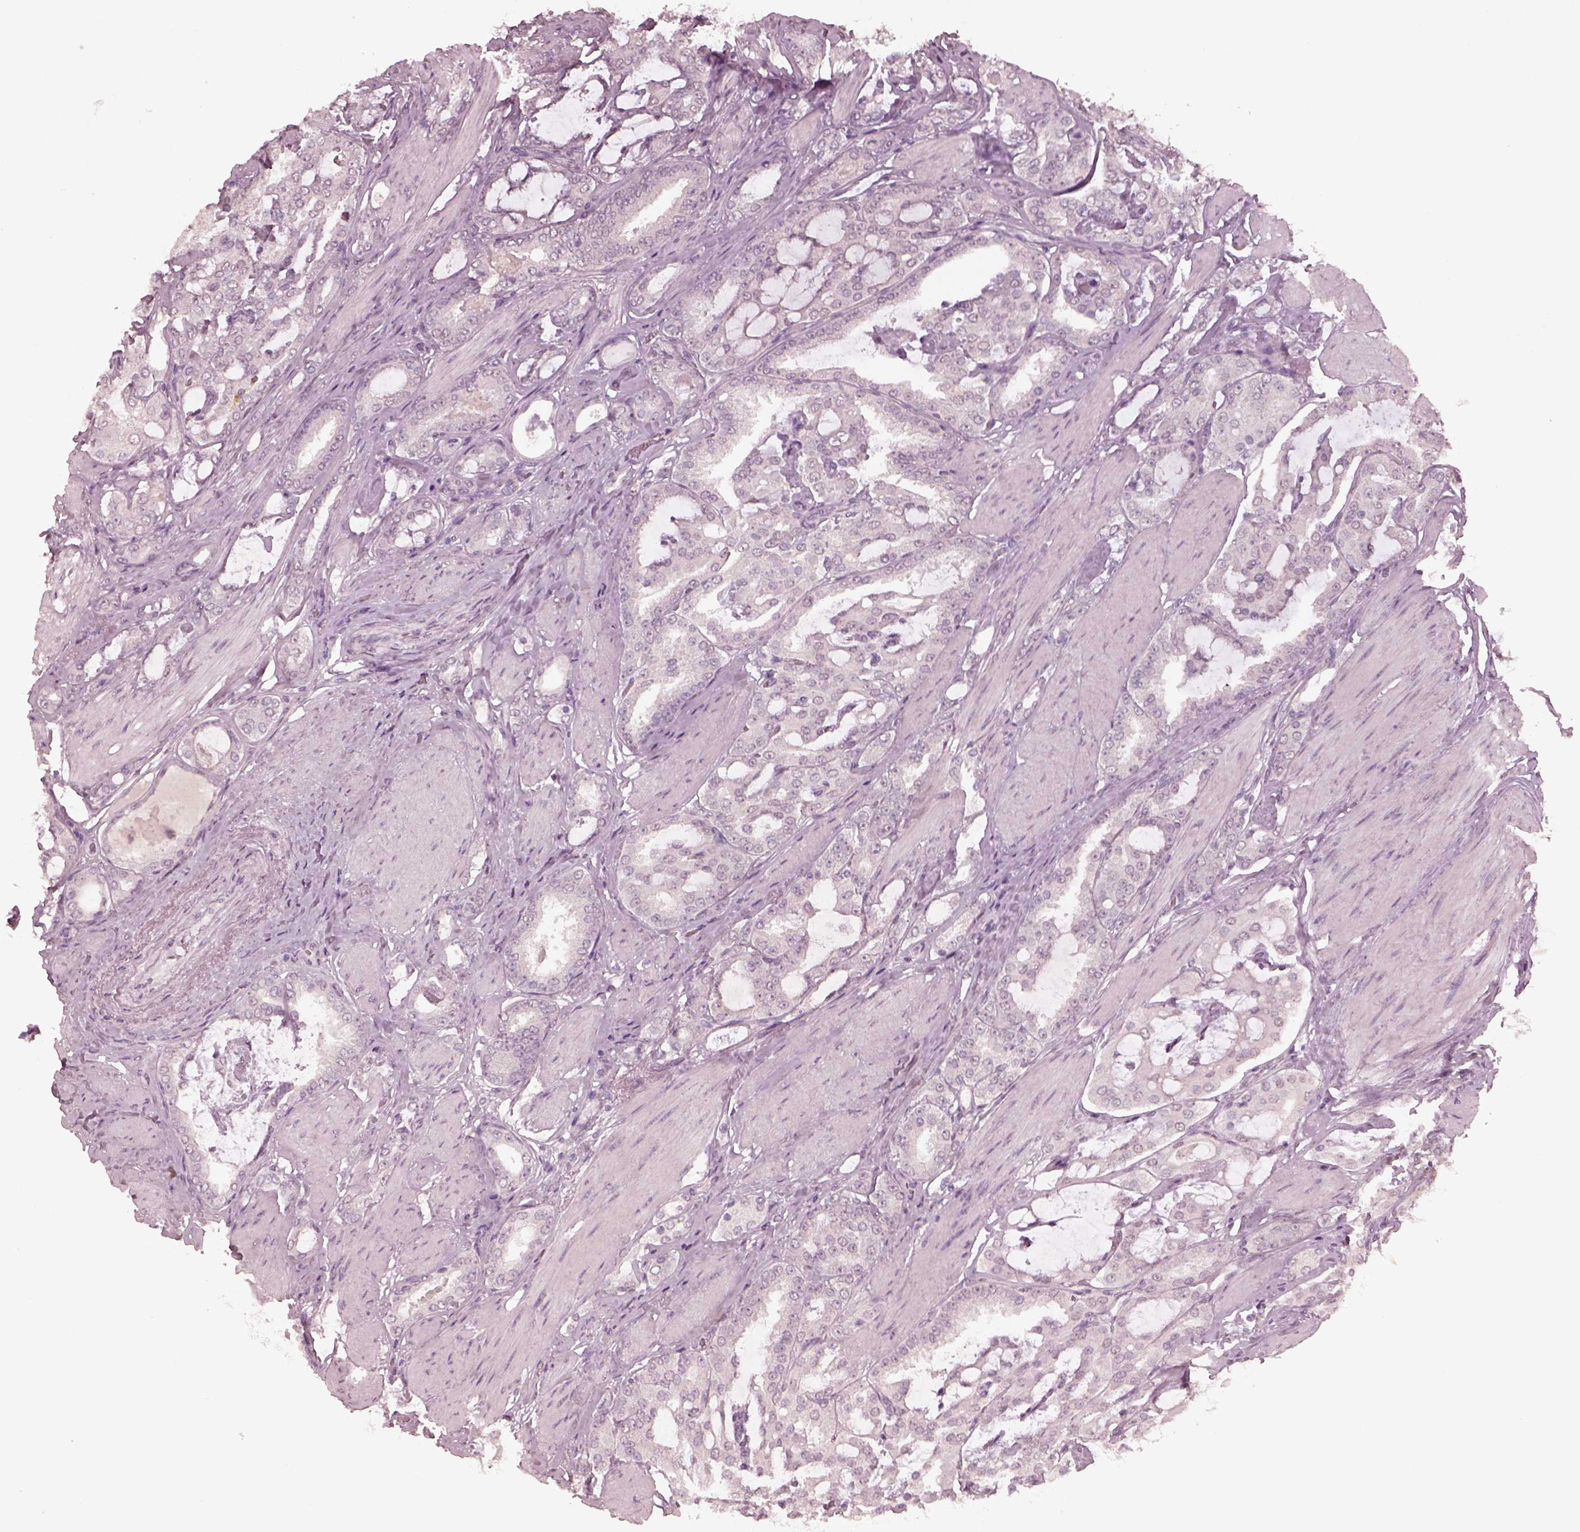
{"staining": {"intensity": "negative", "quantity": "none", "location": "none"}, "tissue": "prostate cancer", "cell_type": "Tumor cells", "image_type": "cancer", "snomed": [{"axis": "morphology", "description": "Adenocarcinoma, High grade"}, {"axis": "topography", "description": "Prostate"}], "caption": "Immunohistochemical staining of human prostate cancer demonstrates no significant expression in tumor cells.", "gene": "KRT79", "patient": {"sex": "male", "age": 63}}